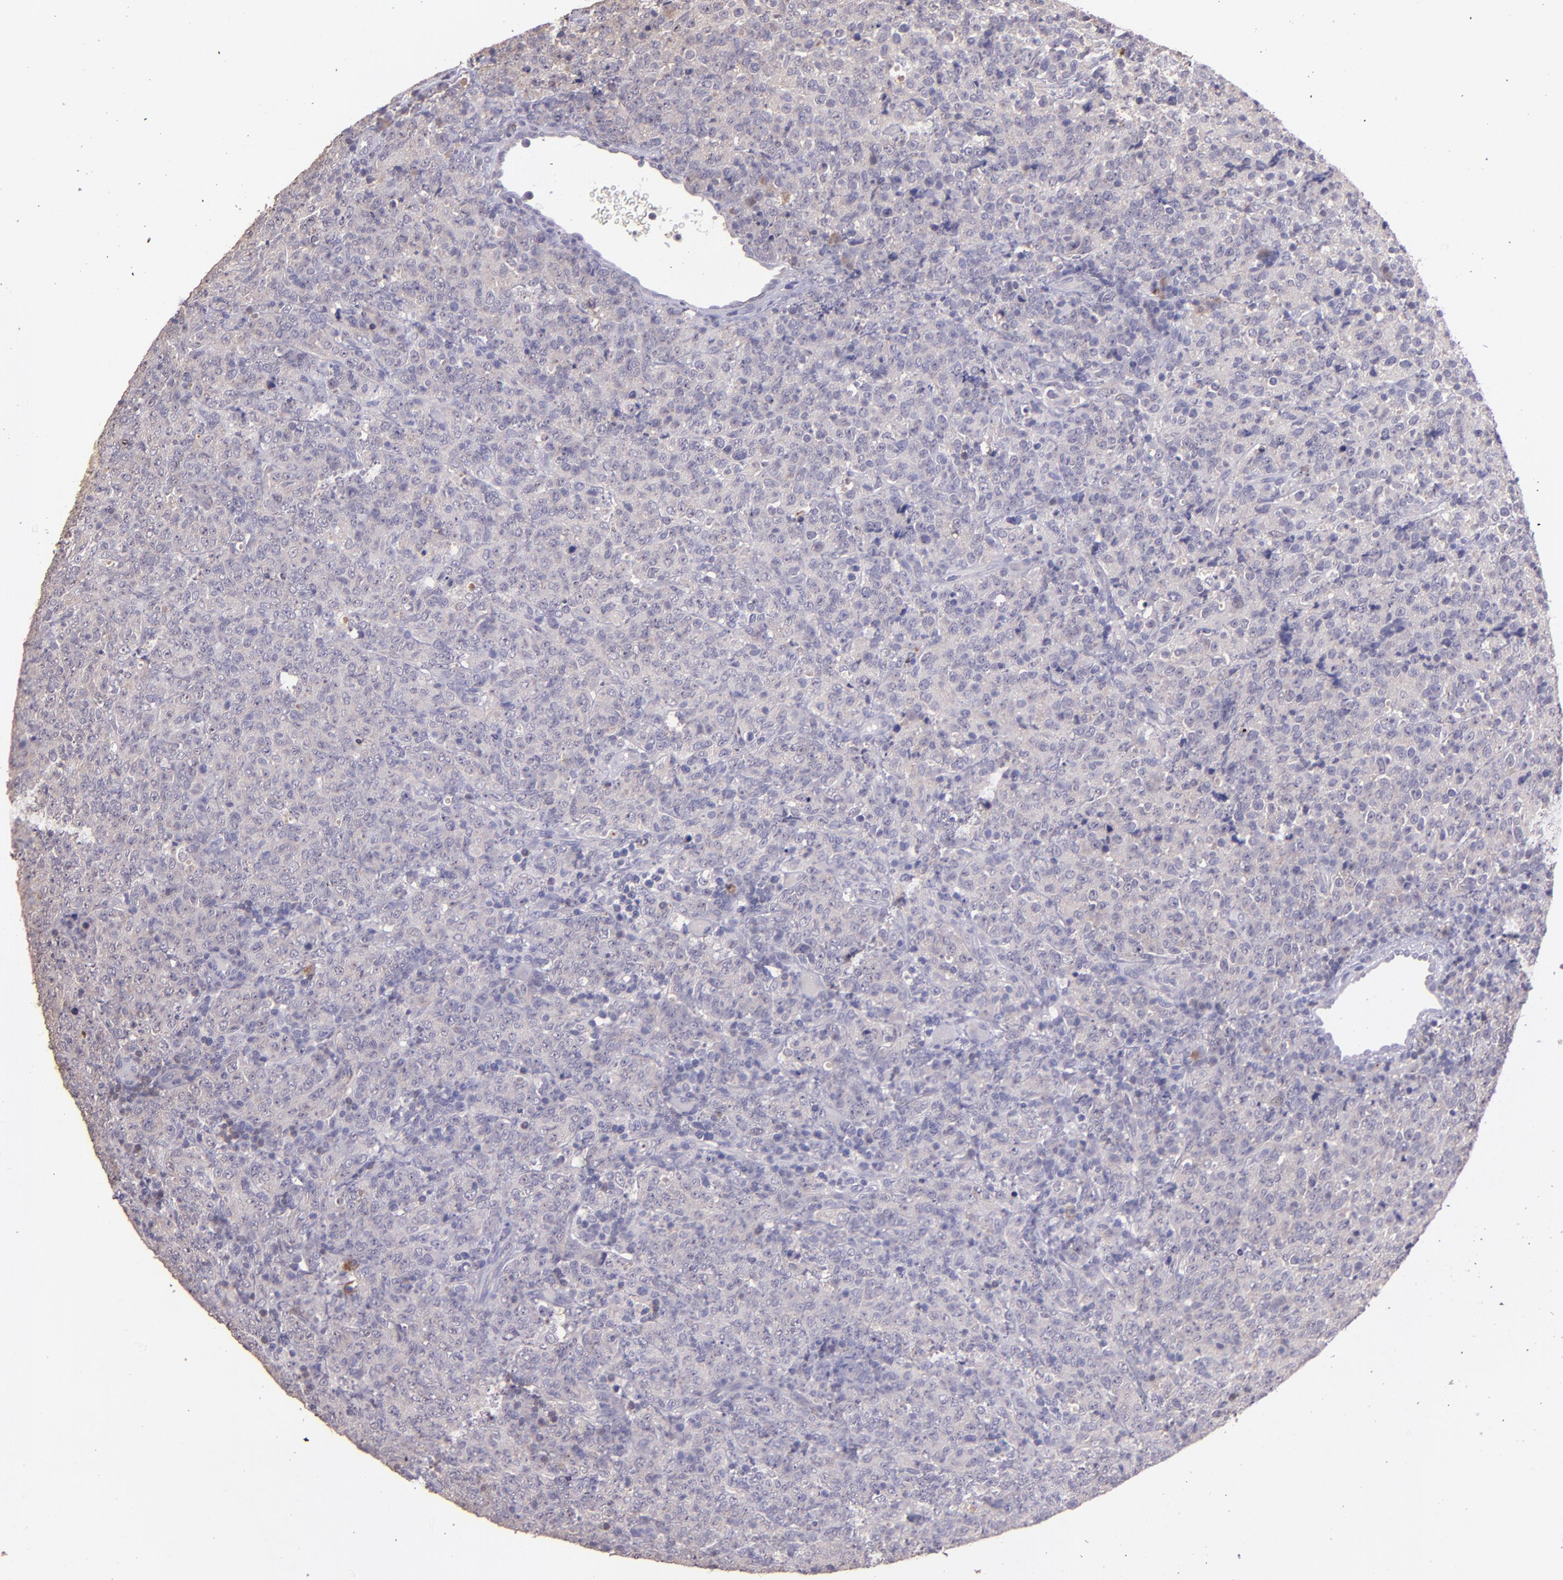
{"staining": {"intensity": "negative", "quantity": "none", "location": "none"}, "tissue": "lymphoma", "cell_type": "Tumor cells", "image_type": "cancer", "snomed": [{"axis": "morphology", "description": "Malignant lymphoma, non-Hodgkin's type, High grade"}, {"axis": "topography", "description": "Tonsil"}], "caption": "This is an immunohistochemistry micrograph of human lymphoma. There is no expression in tumor cells.", "gene": "PAPPA", "patient": {"sex": "female", "age": 36}}